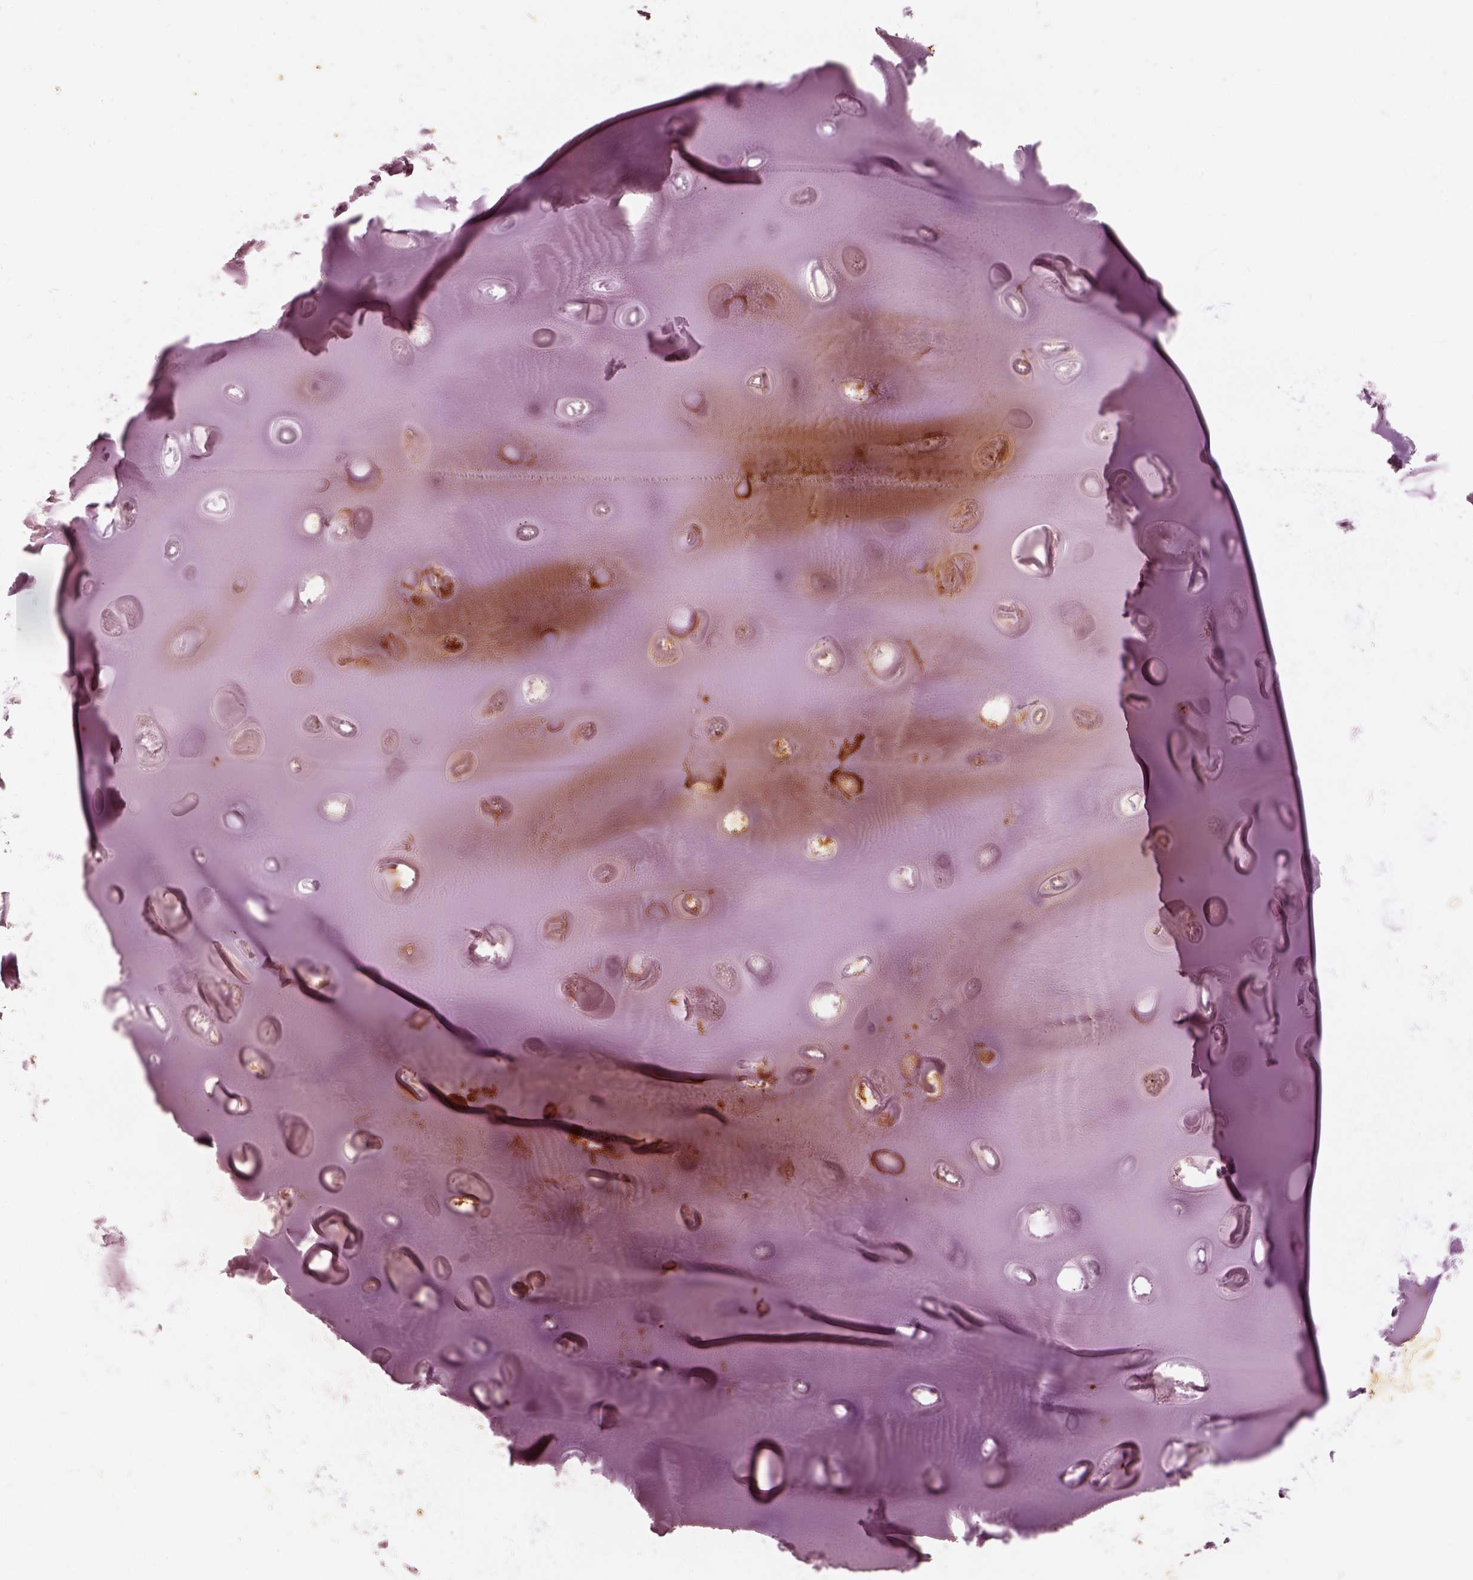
{"staining": {"intensity": "moderate", "quantity": ">75%", "location": "cytoplasmic/membranous"}, "tissue": "adipose tissue", "cell_type": "Adipocytes", "image_type": "normal", "snomed": [{"axis": "morphology", "description": "Normal tissue, NOS"}, {"axis": "morphology", "description": "Squamous cell carcinoma, NOS"}, {"axis": "topography", "description": "Cartilage tissue"}, {"axis": "topography", "description": "Lung"}], "caption": "Immunohistochemistry of normal human adipose tissue shows medium levels of moderate cytoplasmic/membranous positivity in about >75% of adipocytes.", "gene": "WLS", "patient": {"sex": "male", "age": 66}}